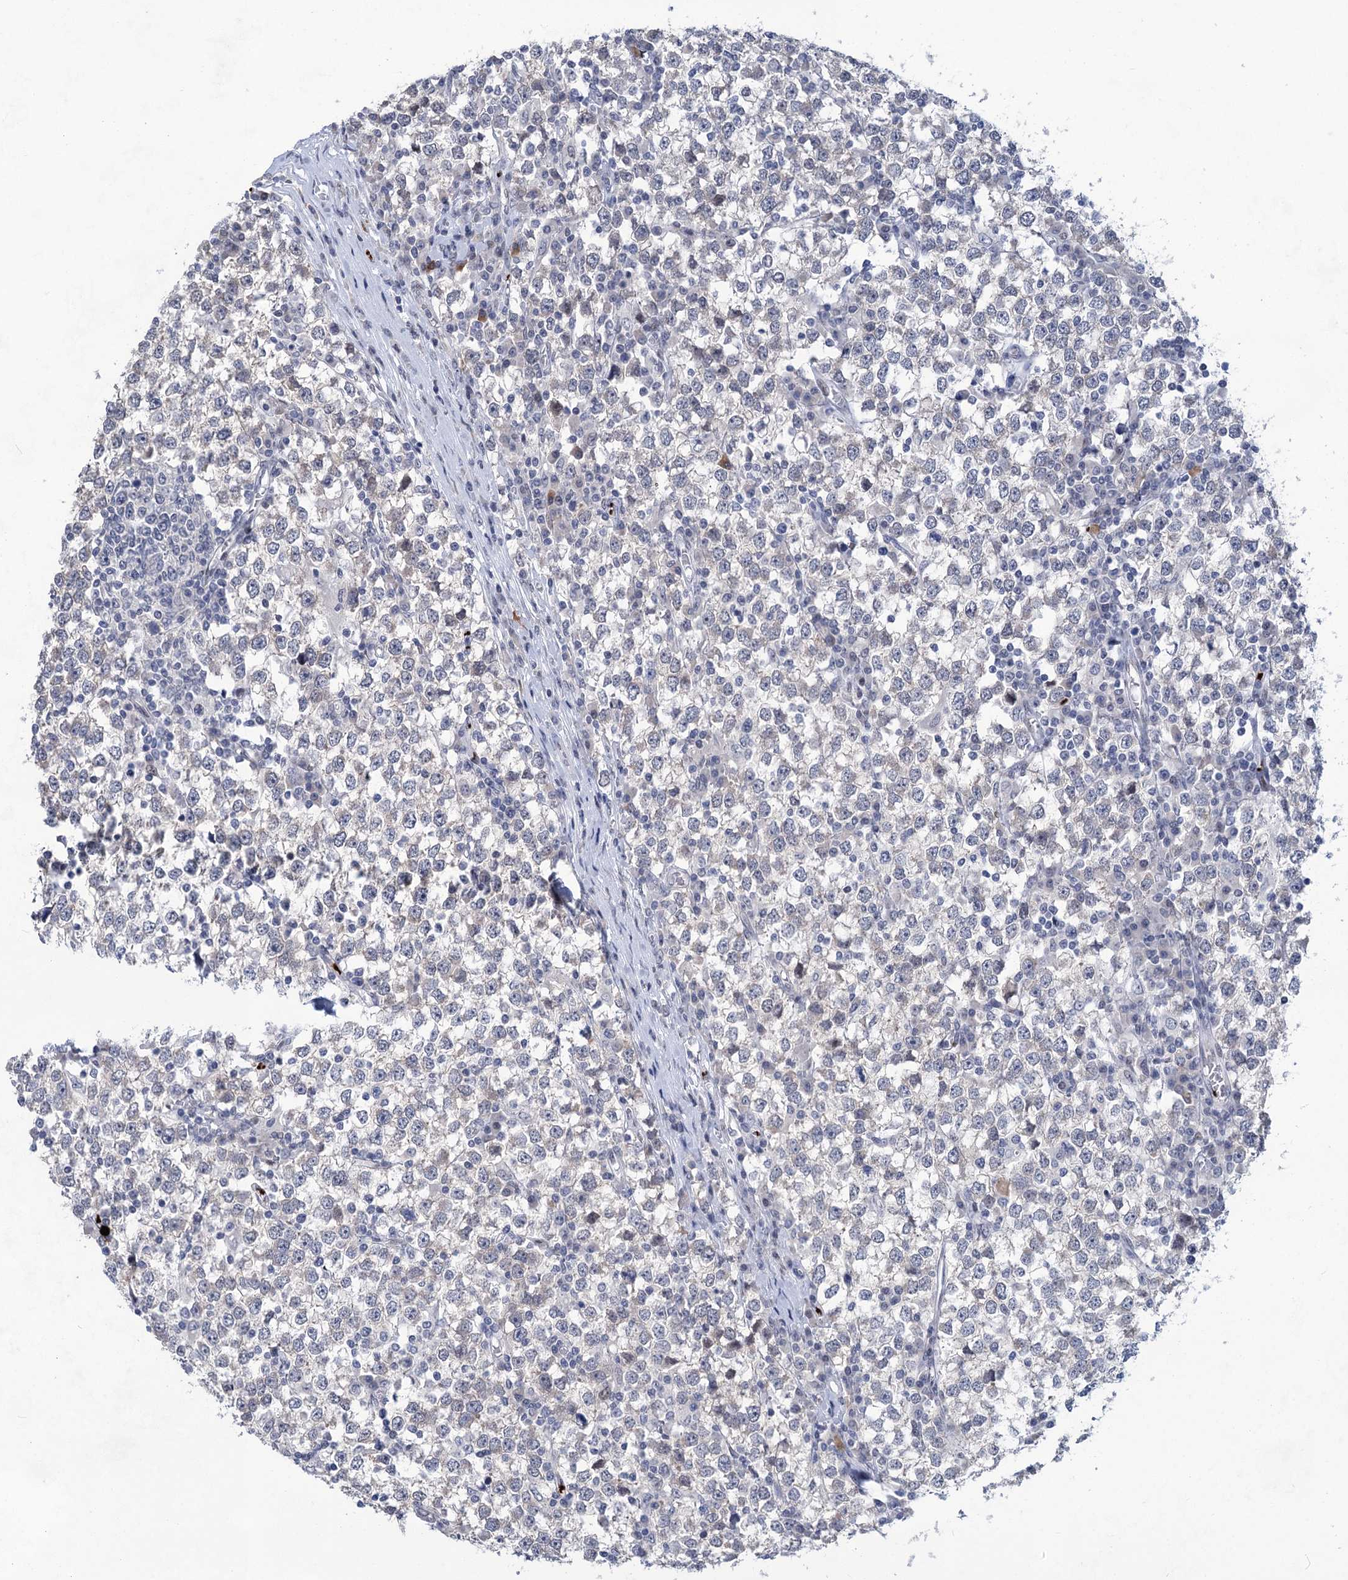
{"staining": {"intensity": "negative", "quantity": "none", "location": "none"}, "tissue": "testis cancer", "cell_type": "Tumor cells", "image_type": "cancer", "snomed": [{"axis": "morphology", "description": "Seminoma, NOS"}, {"axis": "topography", "description": "Testis"}], "caption": "Testis seminoma was stained to show a protein in brown. There is no significant positivity in tumor cells.", "gene": "MON2", "patient": {"sex": "male", "age": 65}}